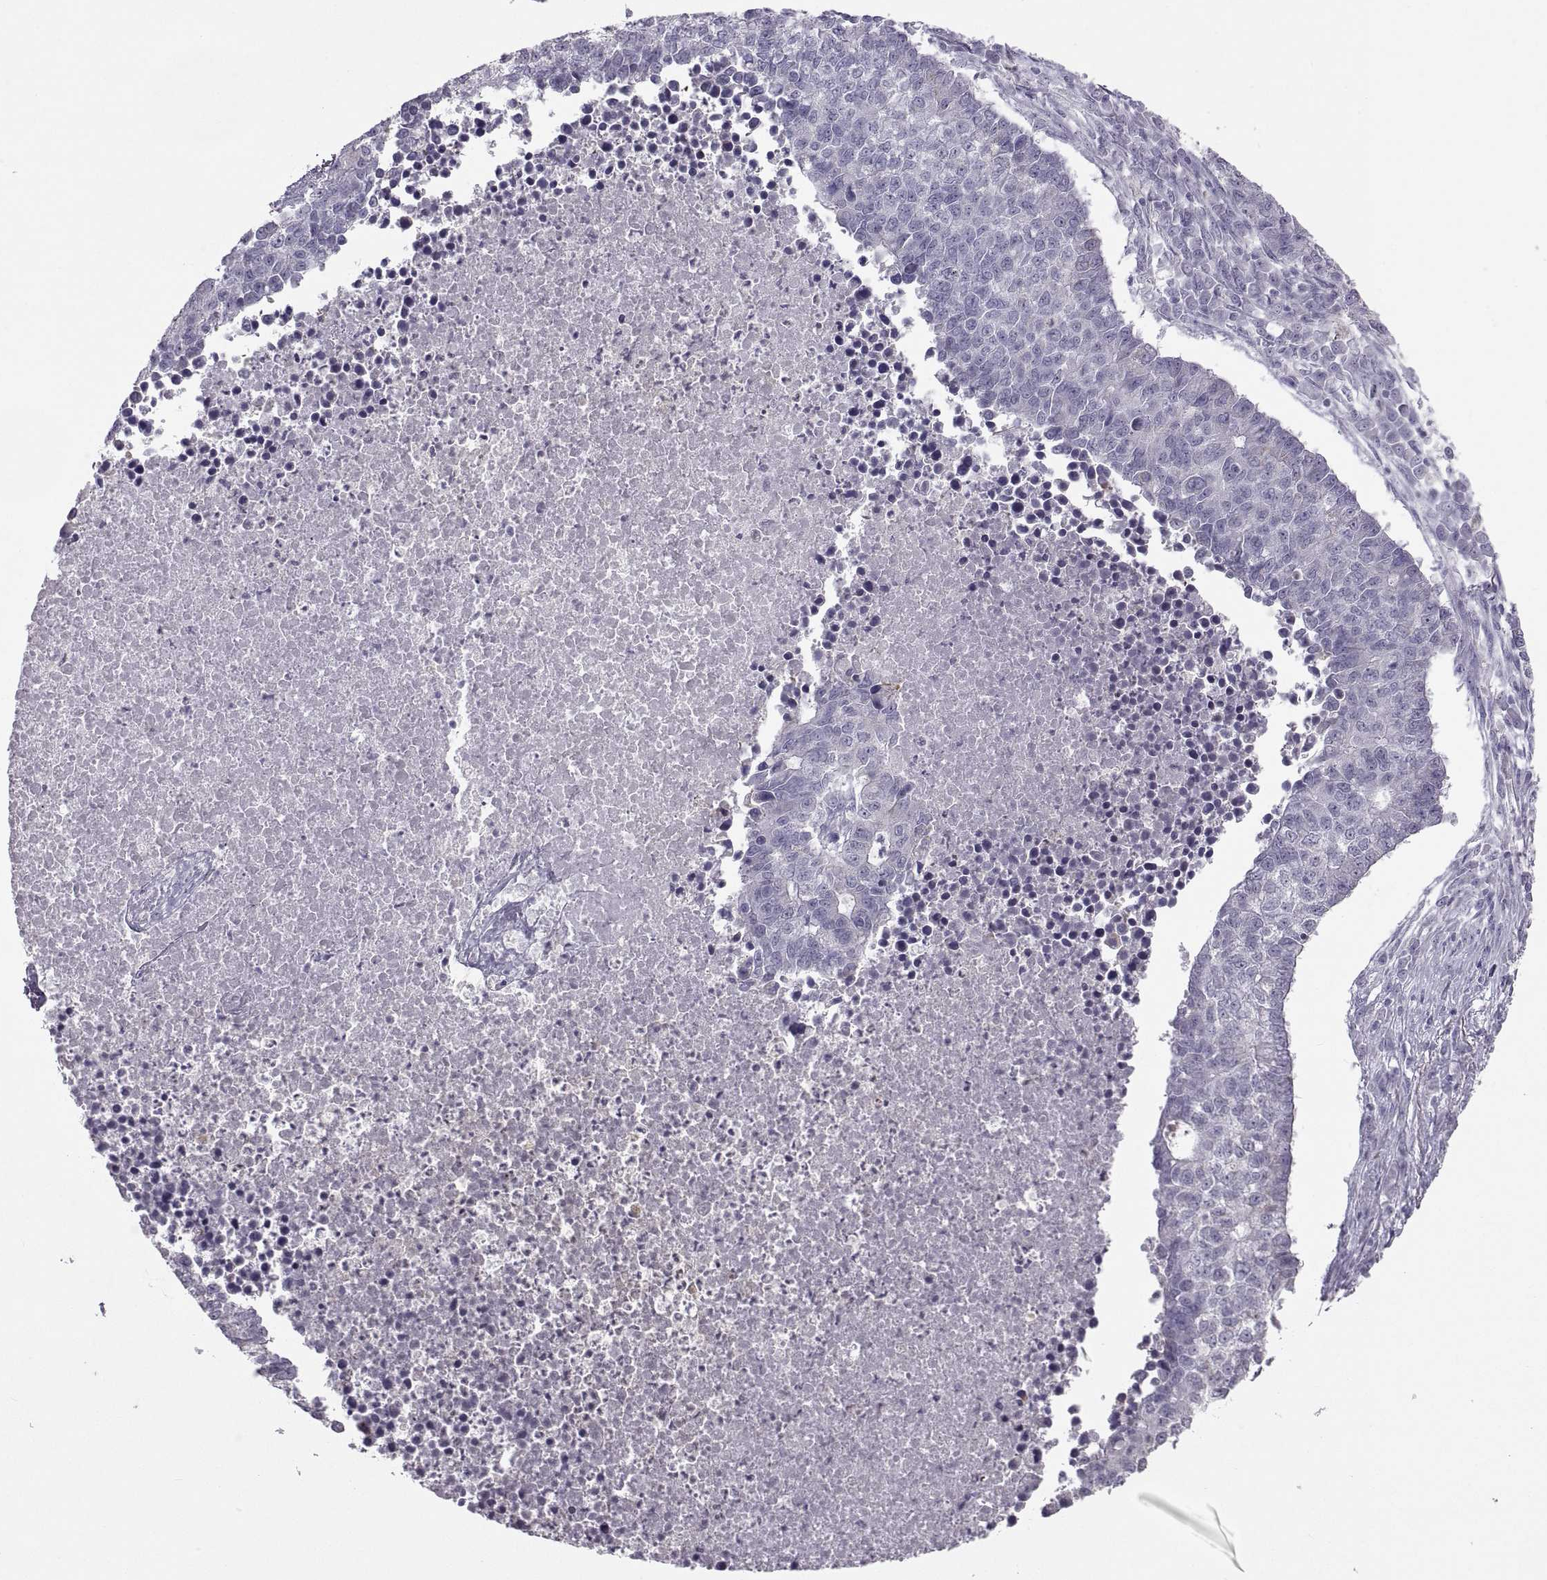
{"staining": {"intensity": "negative", "quantity": "none", "location": "none"}, "tissue": "lung cancer", "cell_type": "Tumor cells", "image_type": "cancer", "snomed": [{"axis": "morphology", "description": "Adenocarcinoma, NOS"}, {"axis": "topography", "description": "Lung"}], "caption": "Tumor cells are negative for protein expression in human lung cancer.", "gene": "ASIC2", "patient": {"sex": "male", "age": 57}}